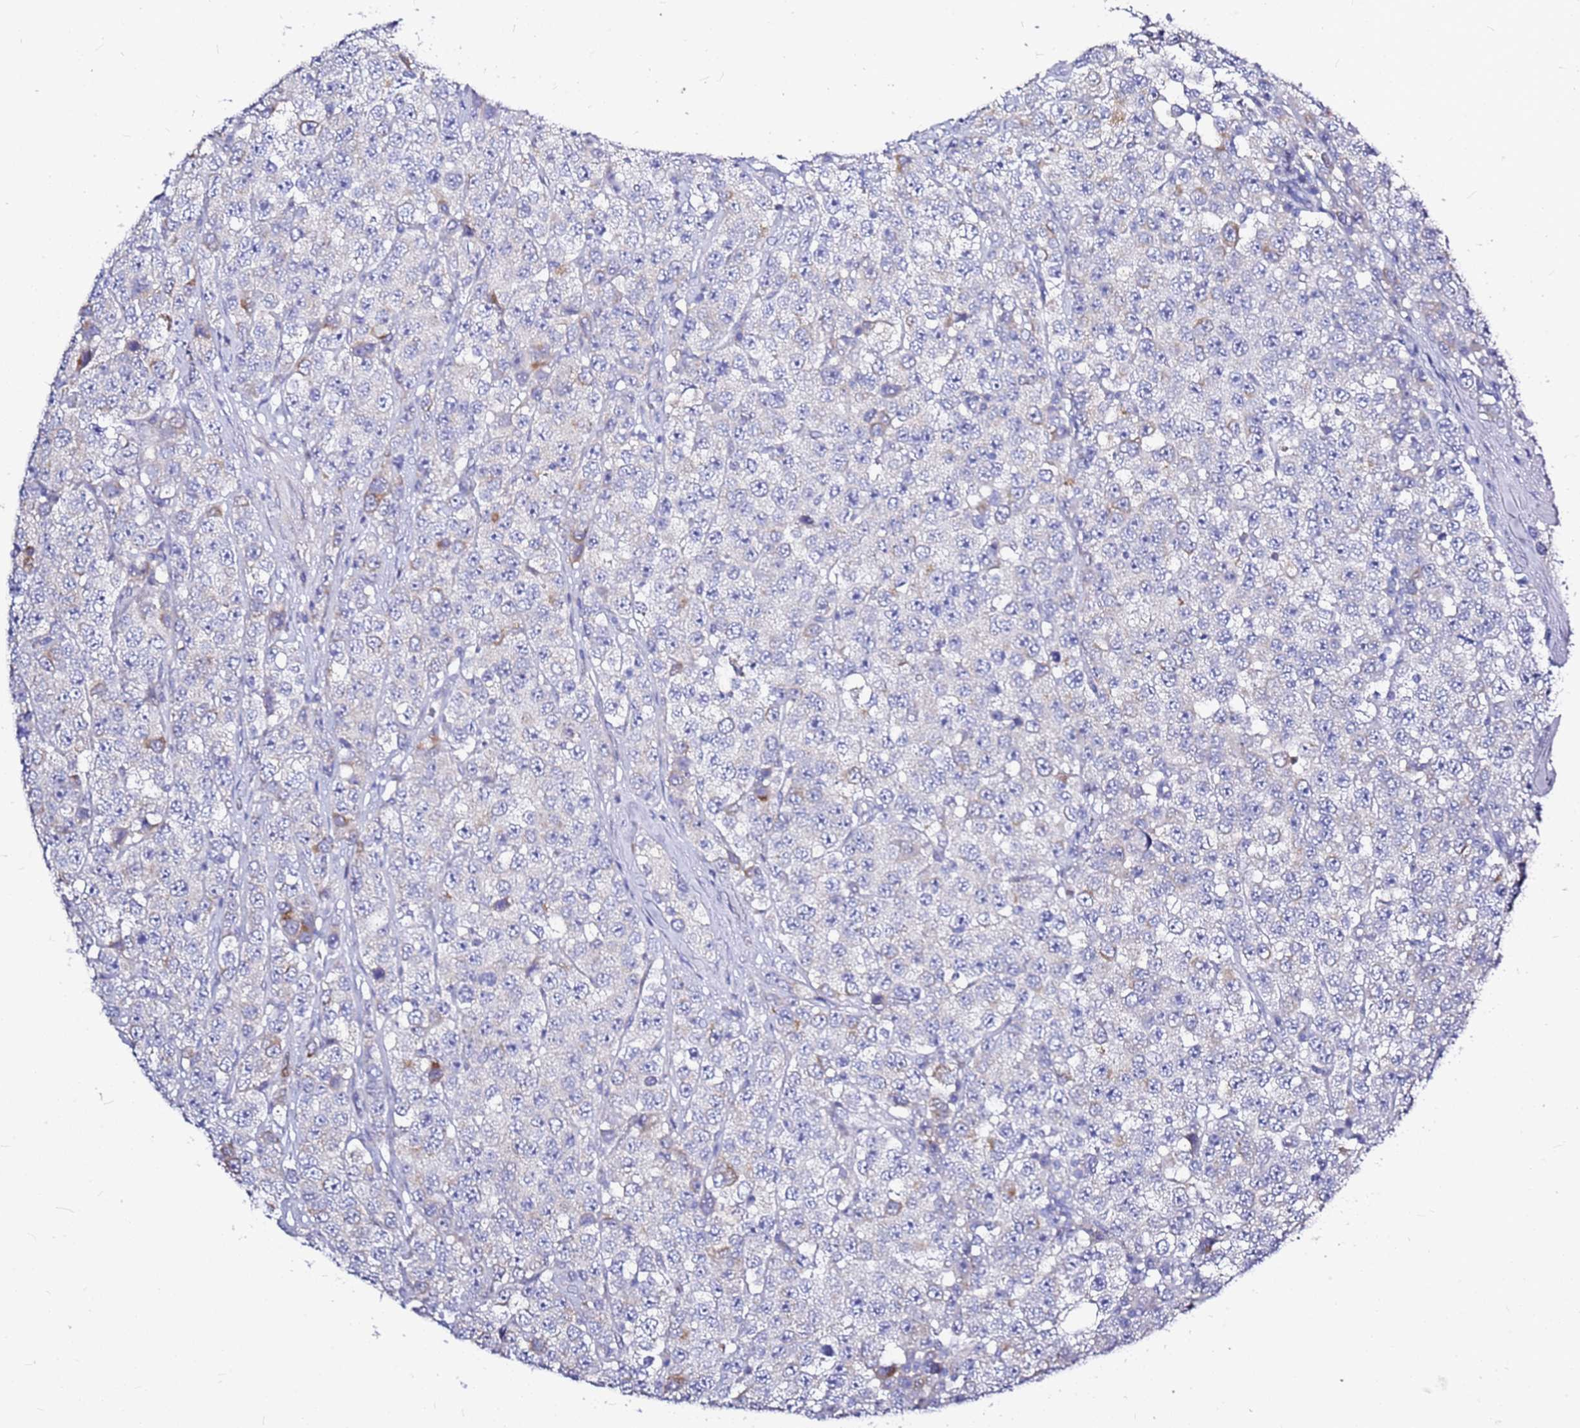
{"staining": {"intensity": "negative", "quantity": "none", "location": "none"}, "tissue": "testis cancer", "cell_type": "Tumor cells", "image_type": "cancer", "snomed": [{"axis": "morphology", "description": "Seminoma, NOS"}, {"axis": "topography", "description": "Testis"}], "caption": "Immunohistochemistry of human seminoma (testis) reveals no expression in tumor cells.", "gene": "CASD1", "patient": {"sex": "male", "age": 28}}